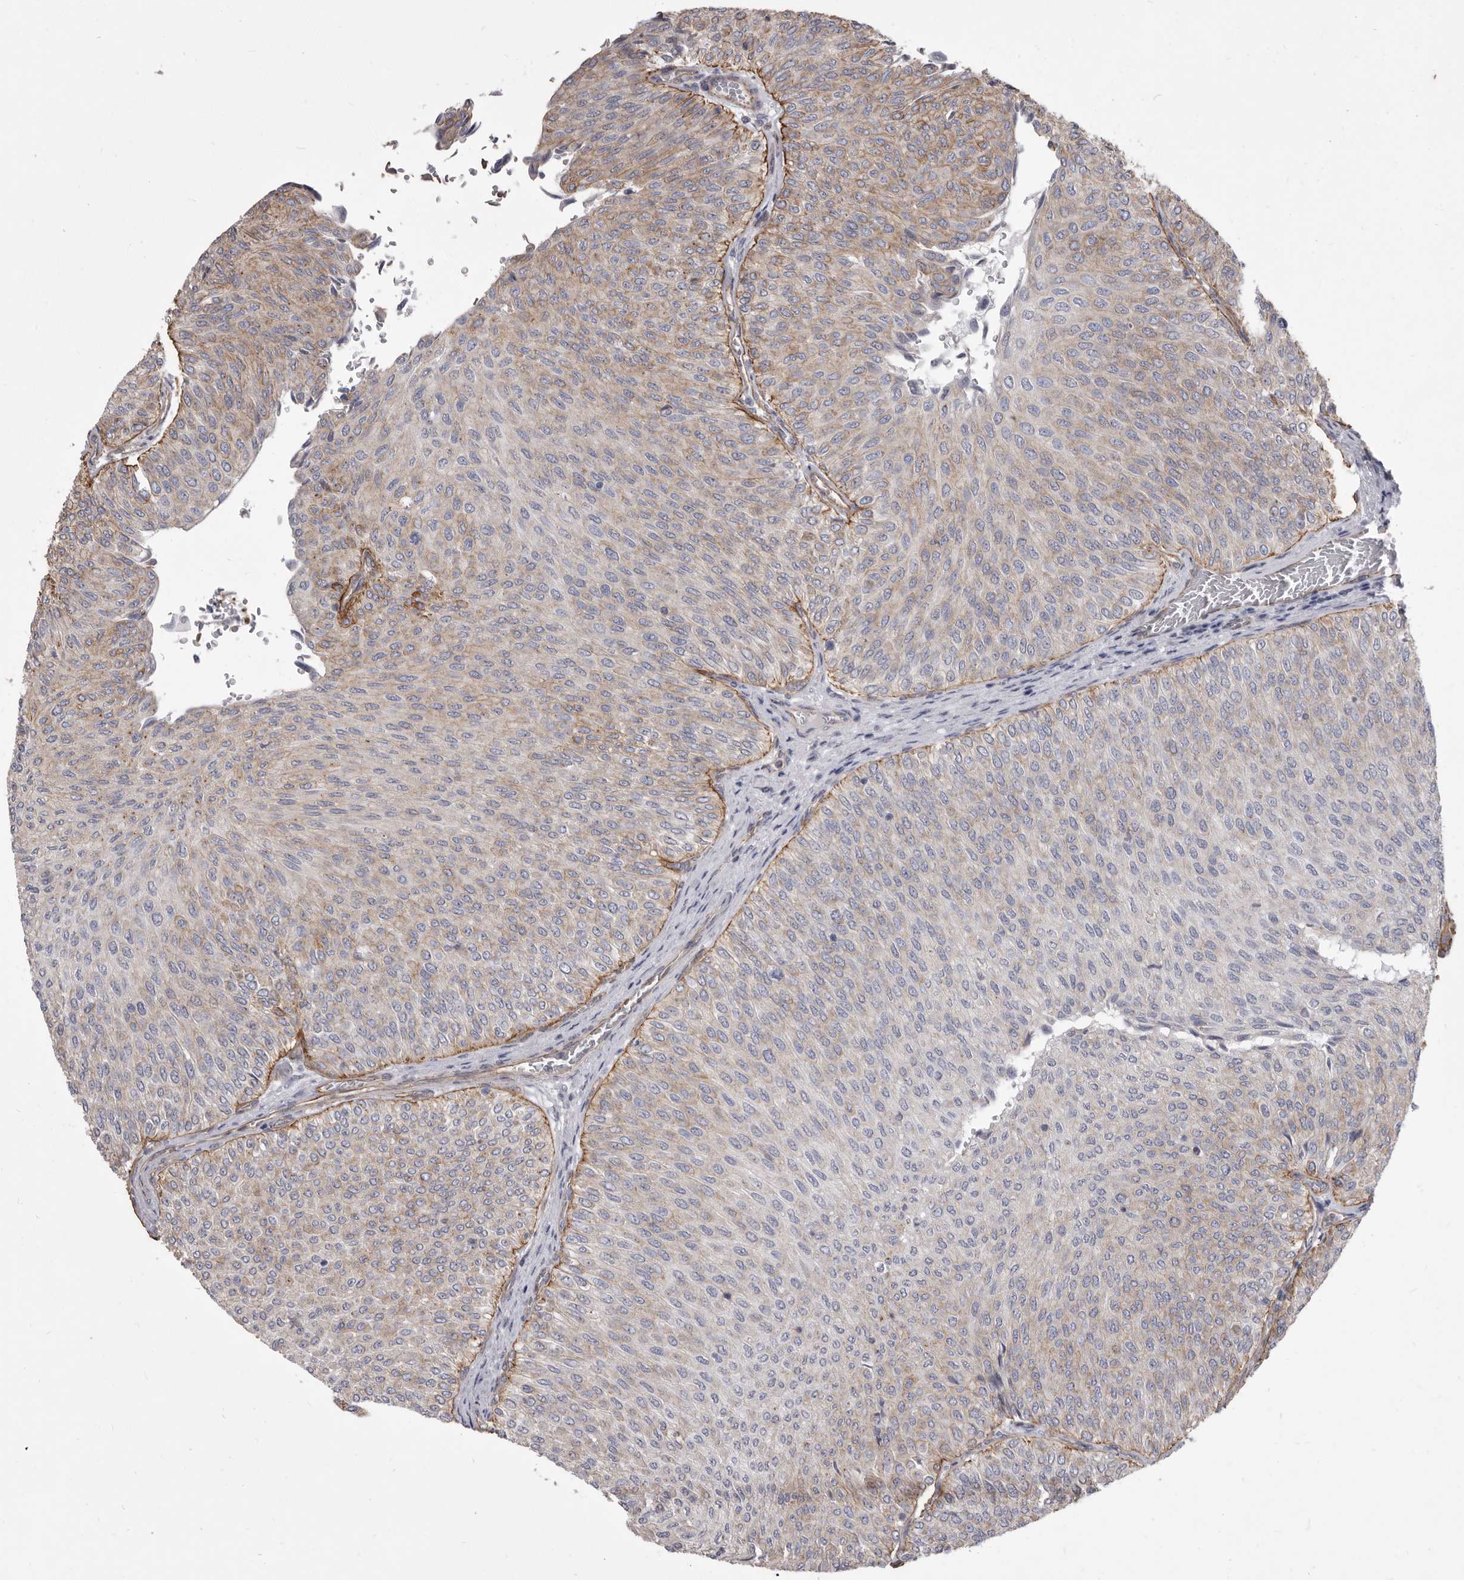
{"staining": {"intensity": "weak", "quantity": "25%-75%", "location": "cytoplasmic/membranous"}, "tissue": "urothelial cancer", "cell_type": "Tumor cells", "image_type": "cancer", "snomed": [{"axis": "morphology", "description": "Urothelial carcinoma, Low grade"}, {"axis": "topography", "description": "Urinary bladder"}], "caption": "The histopathology image displays immunohistochemical staining of urothelial cancer. There is weak cytoplasmic/membranous expression is appreciated in about 25%-75% of tumor cells.", "gene": "P2RX6", "patient": {"sex": "male", "age": 78}}